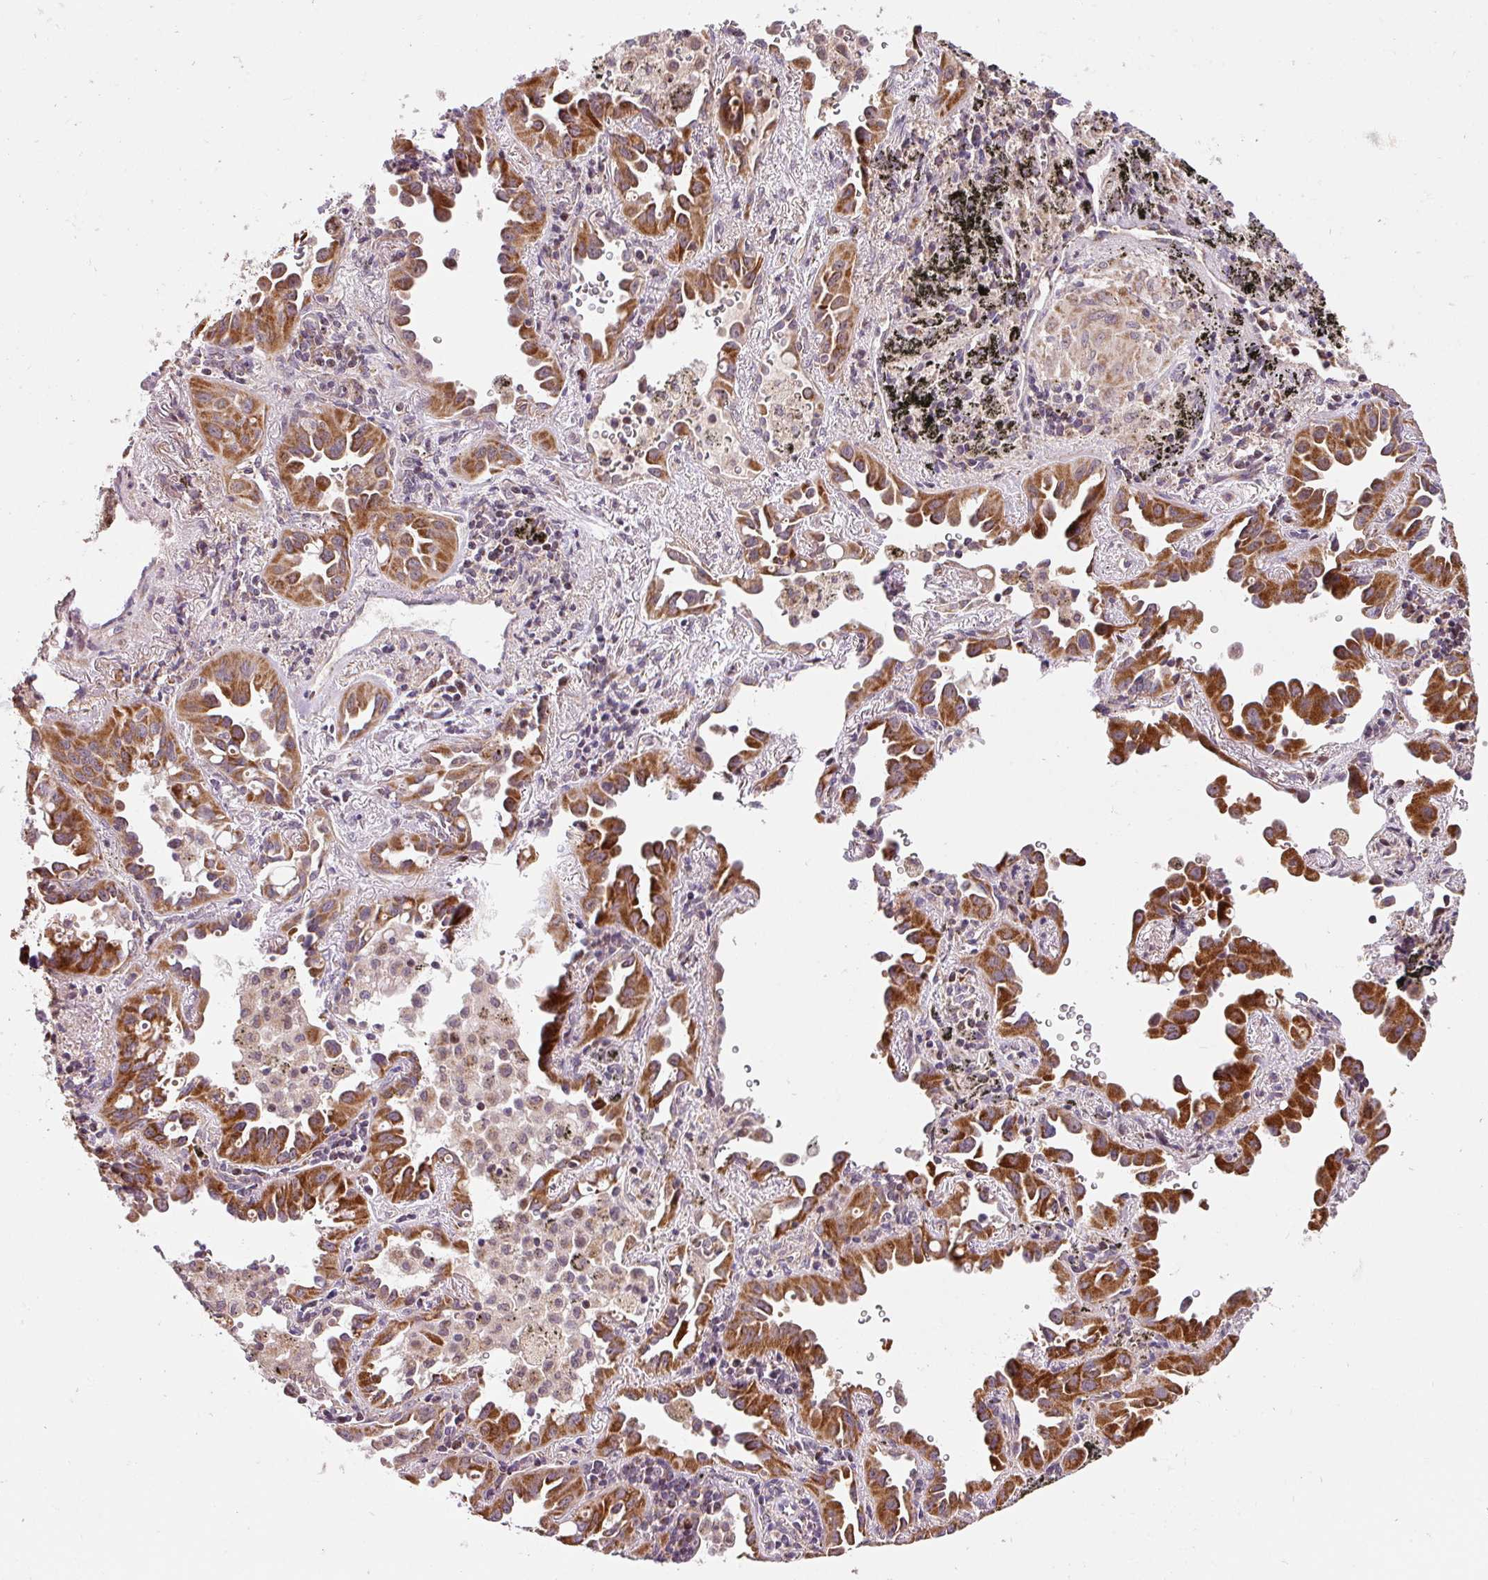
{"staining": {"intensity": "strong", "quantity": ">75%", "location": "cytoplasmic/membranous"}, "tissue": "lung cancer", "cell_type": "Tumor cells", "image_type": "cancer", "snomed": [{"axis": "morphology", "description": "Adenocarcinoma, NOS"}, {"axis": "topography", "description": "Lung"}], "caption": "Immunohistochemistry staining of adenocarcinoma (lung), which exhibits high levels of strong cytoplasmic/membranous expression in approximately >75% of tumor cells indicating strong cytoplasmic/membranous protein expression. The staining was performed using DAB (3,3'-diaminobenzidine) (brown) for protein detection and nuclei were counterstained in hematoxylin (blue).", "gene": "SARS2", "patient": {"sex": "male", "age": 68}}